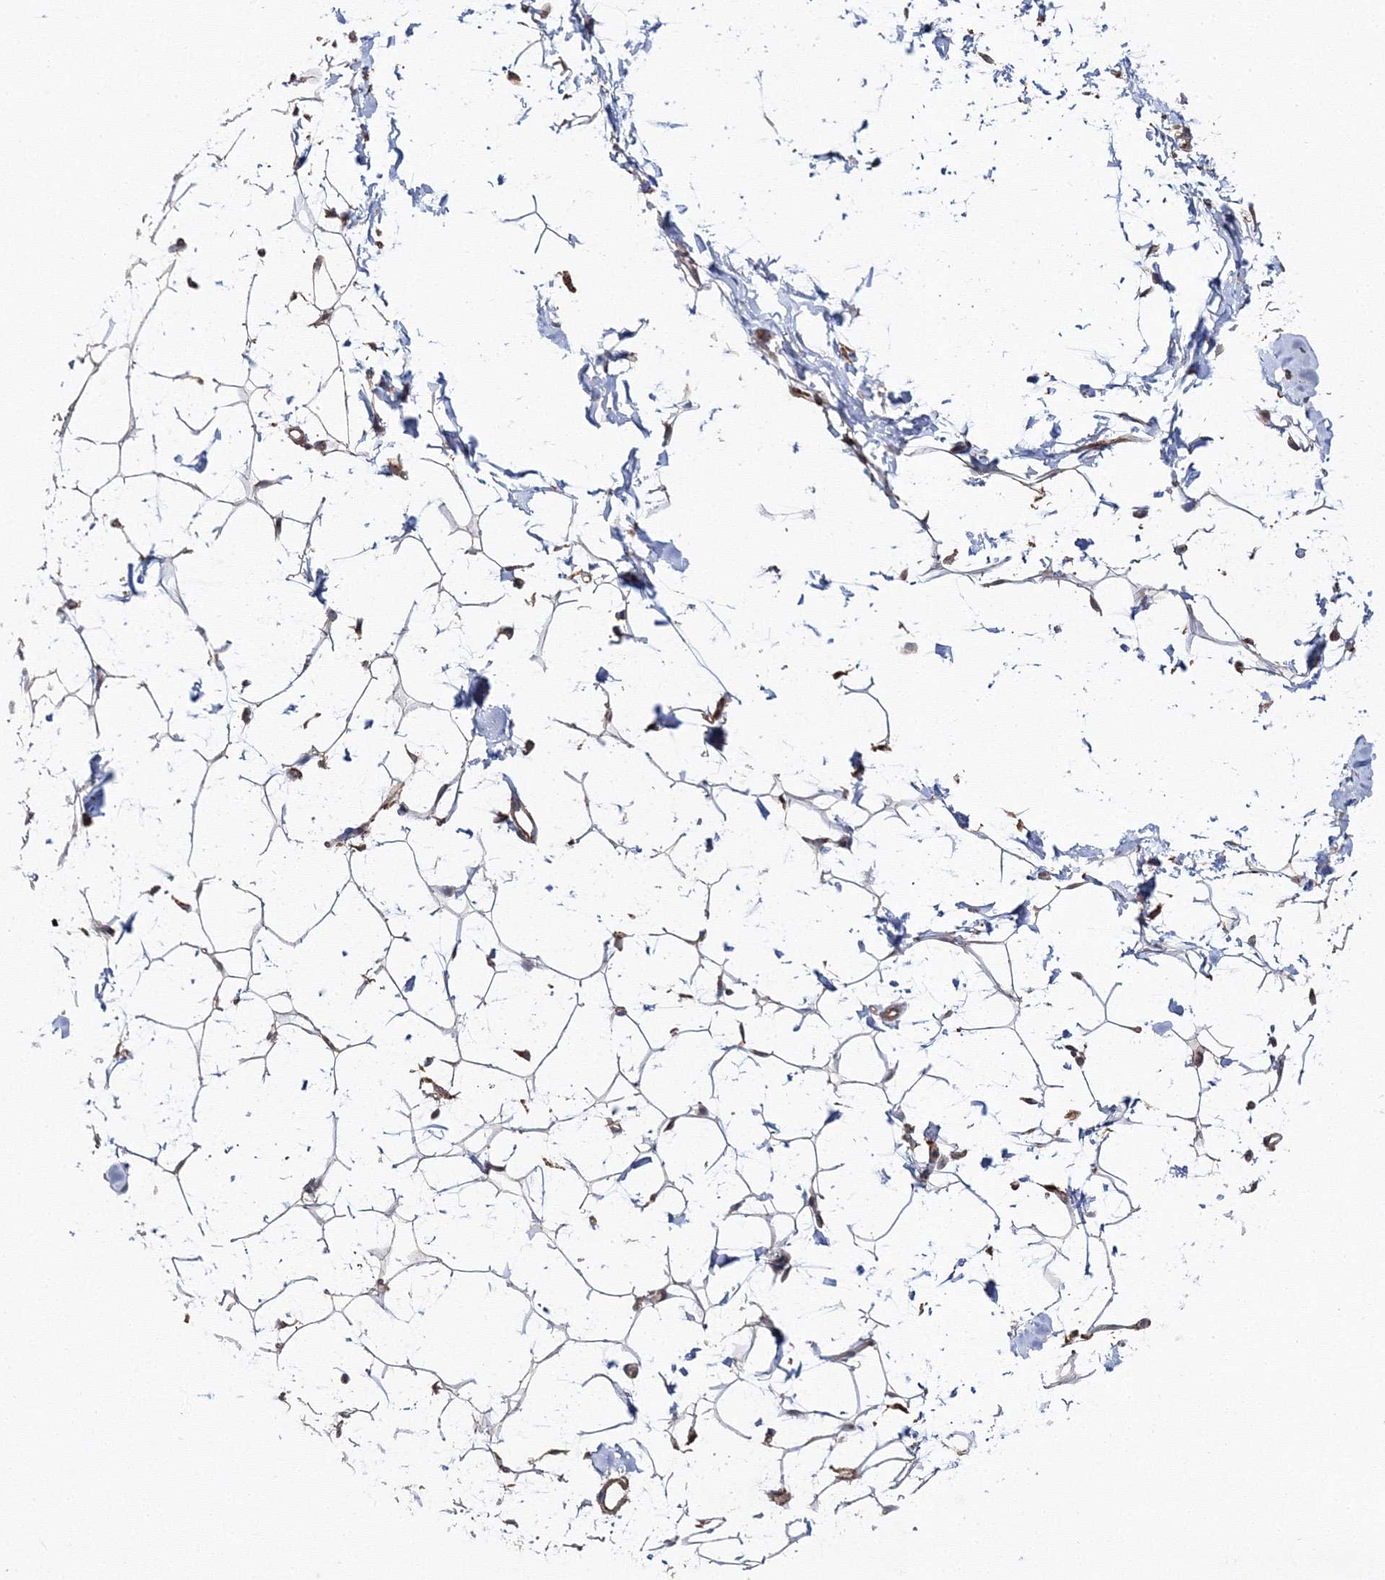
{"staining": {"intensity": "moderate", "quantity": ">75%", "location": "cytoplasmic/membranous"}, "tissue": "adipose tissue", "cell_type": "Adipocytes", "image_type": "normal", "snomed": [{"axis": "morphology", "description": "Normal tissue, NOS"}, {"axis": "topography", "description": "Breast"}], "caption": "Adipocytes reveal medium levels of moderate cytoplasmic/membranous staining in about >75% of cells in normal human adipose tissue.", "gene": "DDO", "patient": {"sex": "female", "age": 23}}